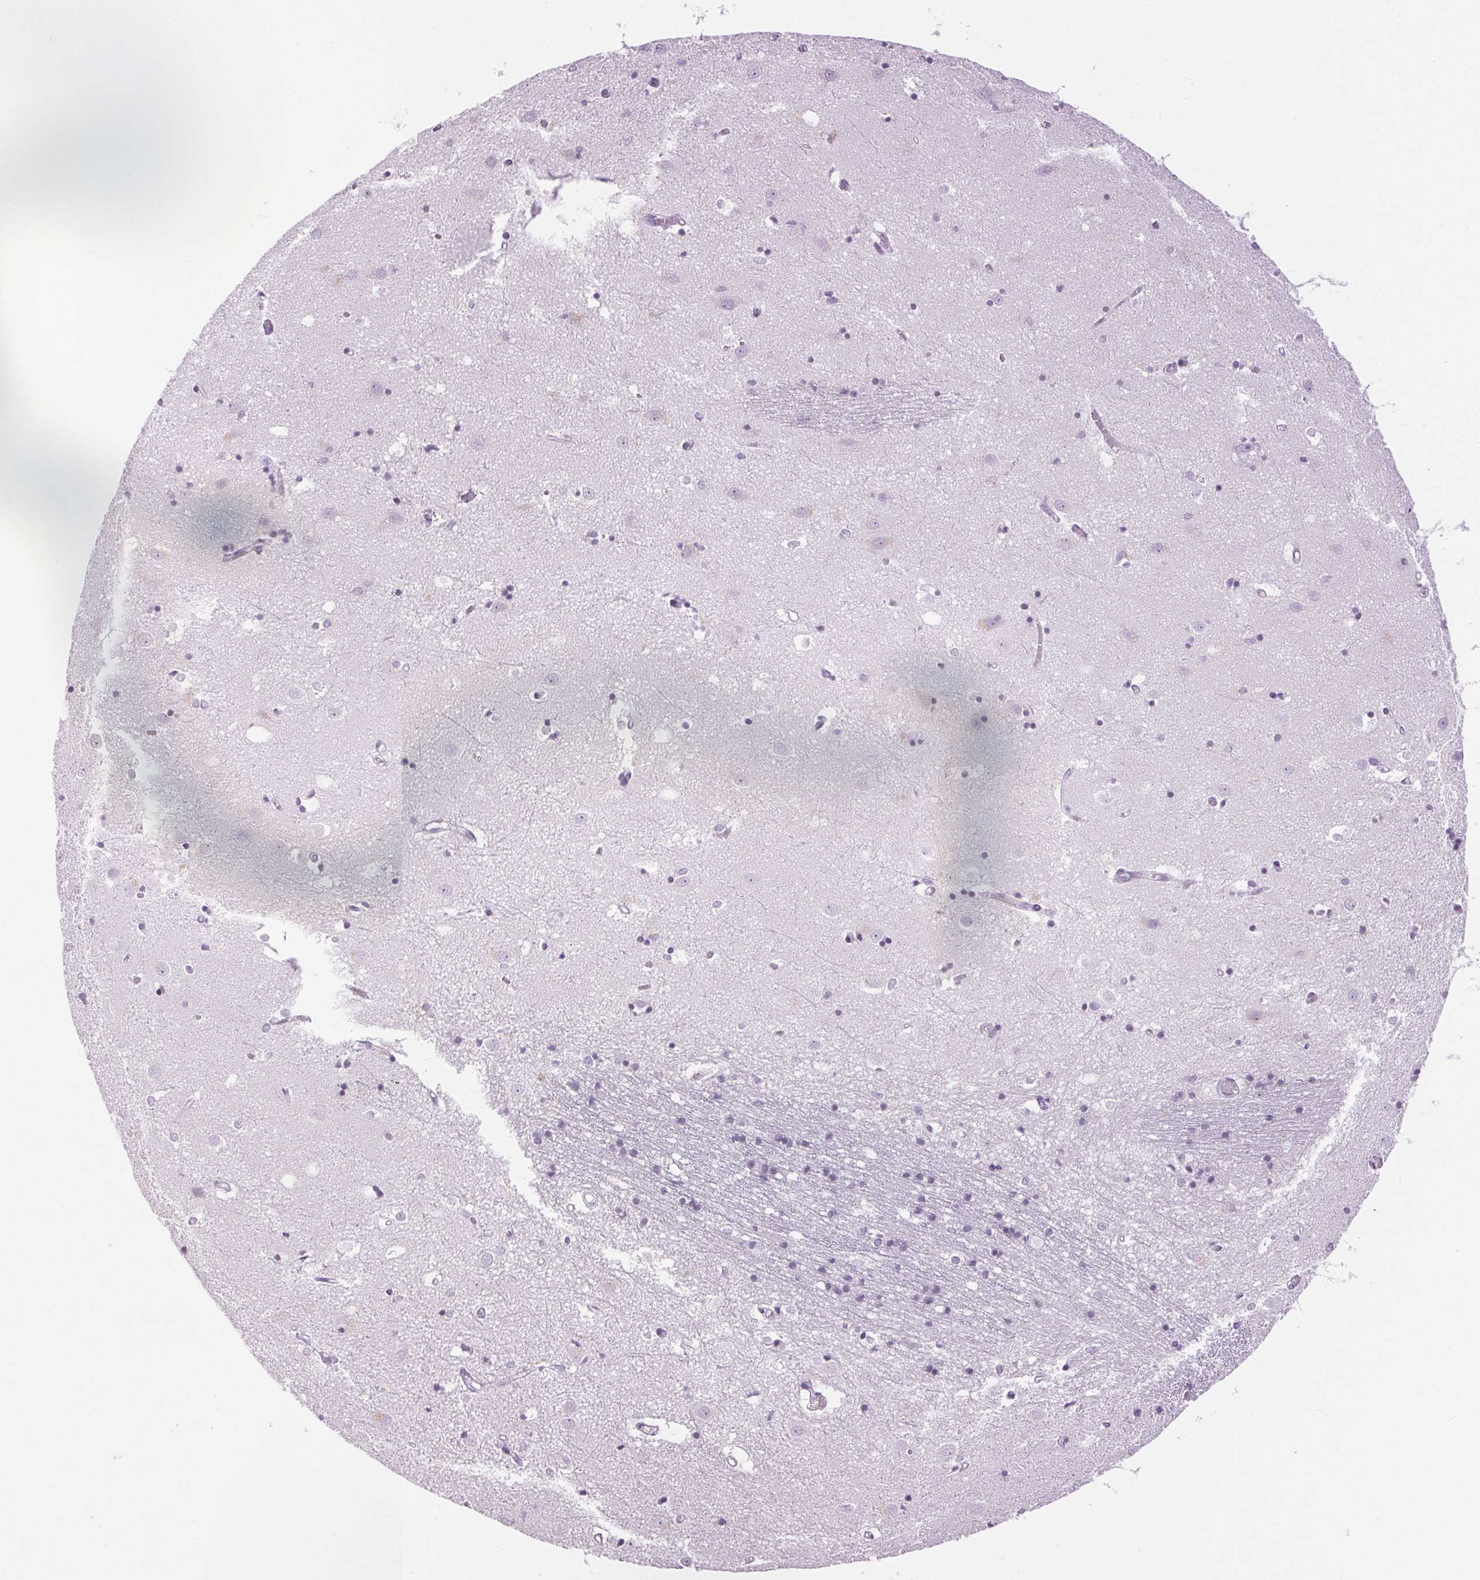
{"staining": {"intensity": "negative", "quantity": "none", "location": "none"}, "tissue": "caudate", "cell_type": "Glial cells", "image_type": "normal", "snomed": [{"axis": "morphology", "description": "Normal tissue, NOS"}, {"axis": "topography", "description": "Lateral ventricle wall"}], "caption": "This is a micrograph of immunohistochemistry staining of unremarkable caudate, which shows no staining in glial cells.", "gene": "BEND2", "patient": {"sex": "male", "age": 54}}